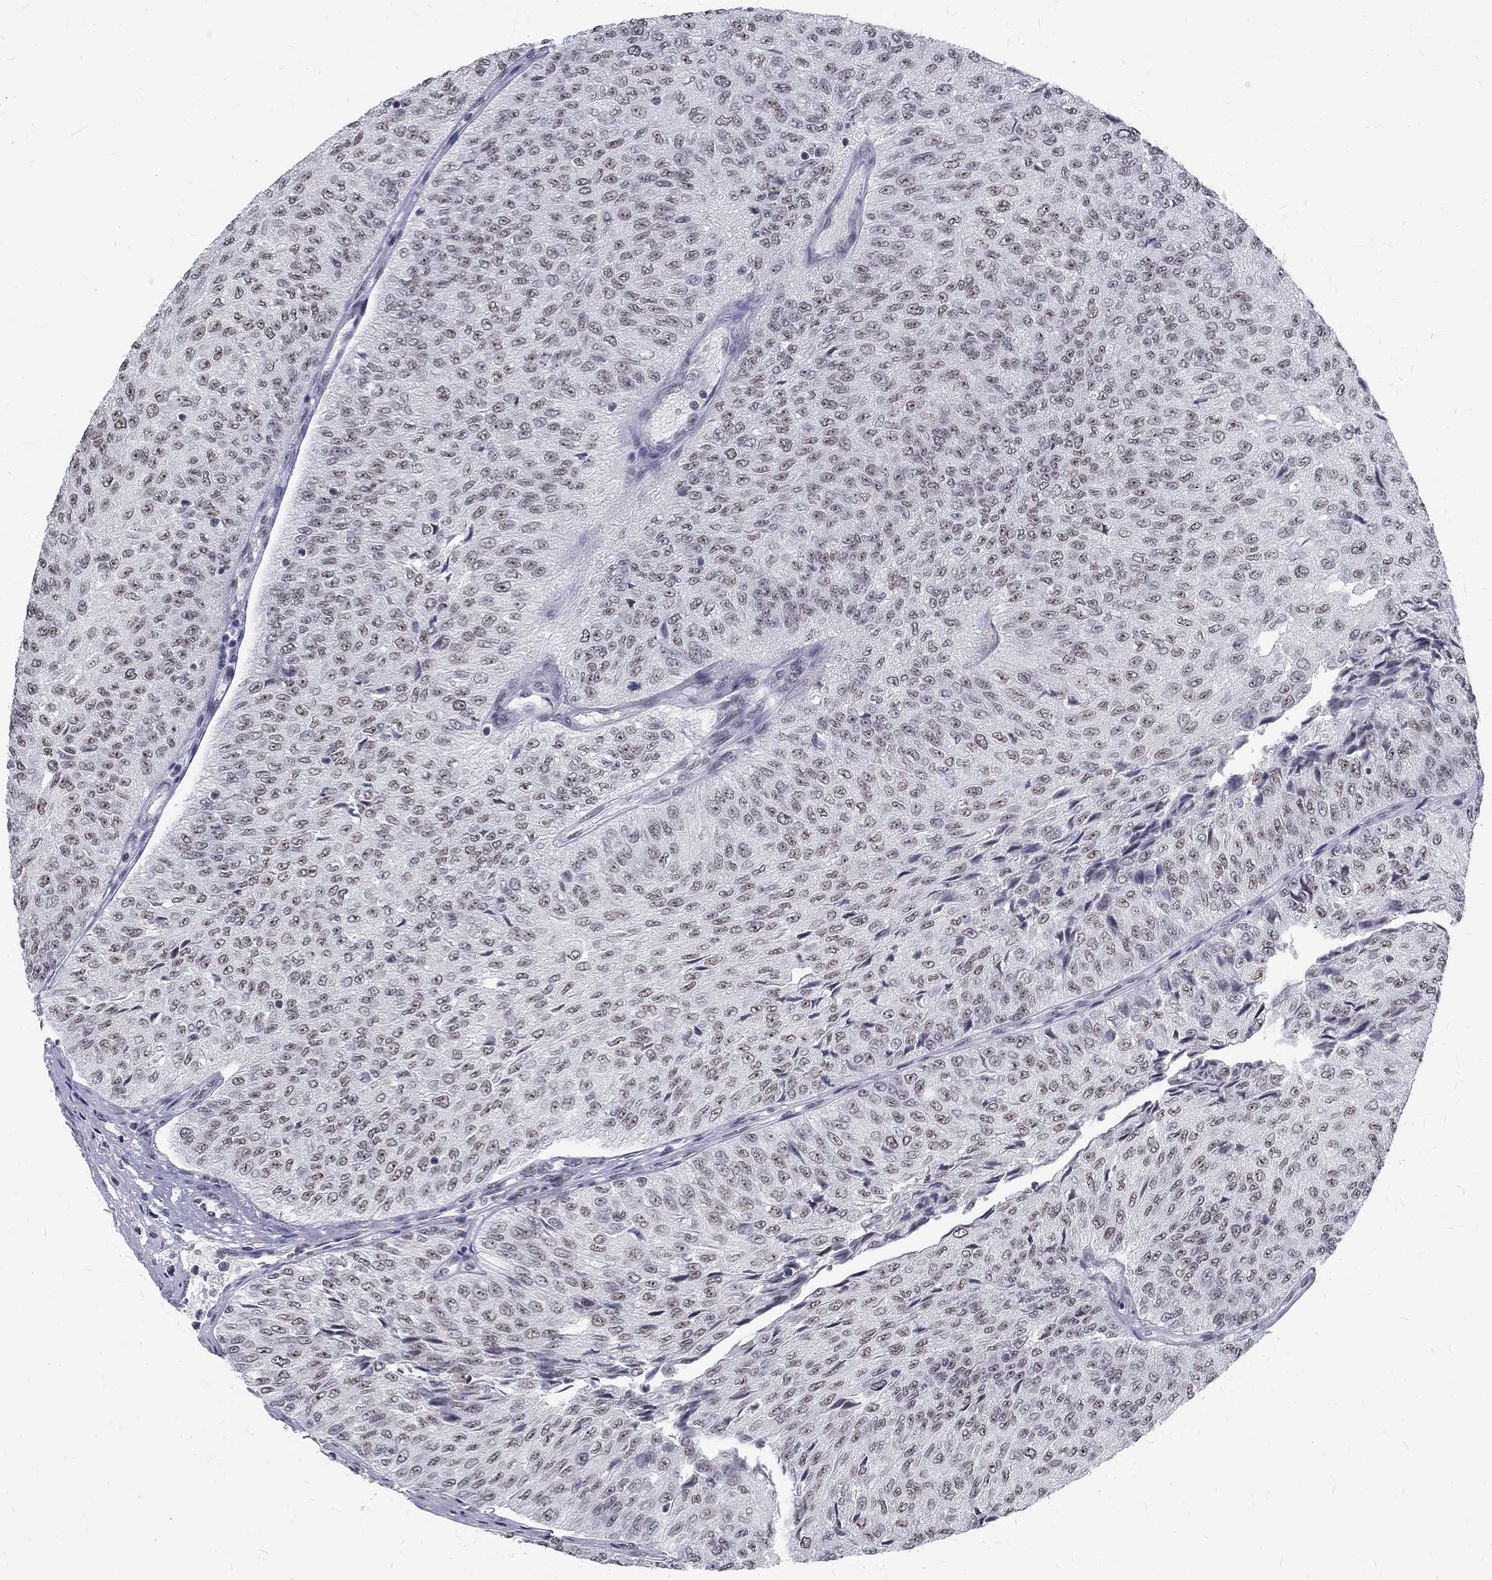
{"staining": {"intensity": "negative", "quantity": "none", "location": "none"}, "tissue": "urothelial cancer", "cell_type": "Tumor cells", "image_type": "cancer", "snomed": [{"axis": "morphology", "description": "Urothelial carcinoma, Low grade"}, {"axis": "topography", "description": "Urinary bladder"}], "caption": "Immunohistochemistry photomicrograph of human urothelial cancer stained for a protein (brown), which exhibits no positivity in tumor cells.", "gene": "SNORC", "patient": {"sex": "male", "age": 78}}